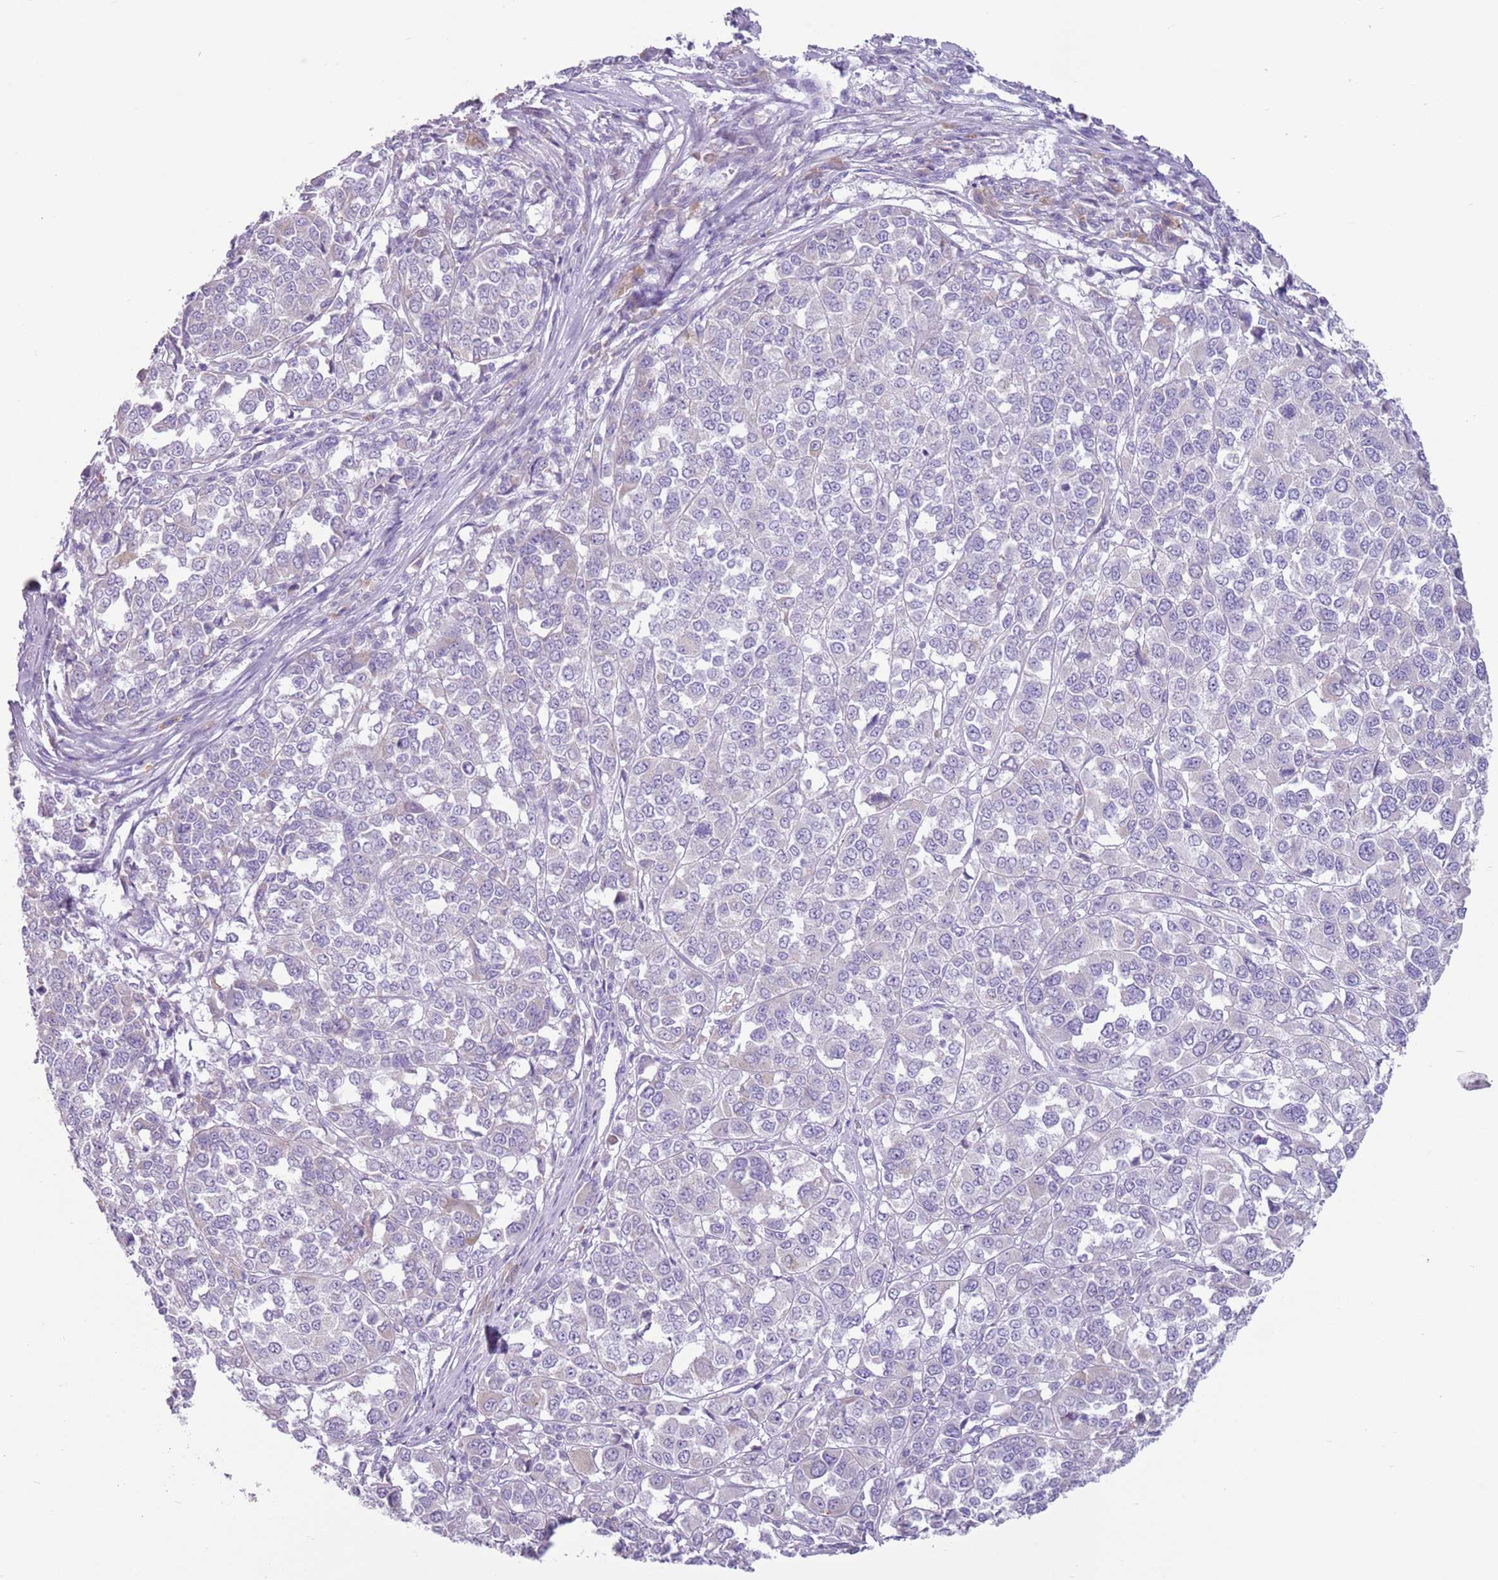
{"staining": {"intensity": "negative", "quantity": "none", "location": "none"}, "tissue": "melanoma", "cell_type": "Tumor cells", "image_type": "cancer", "snomed": [{"axis": "morphology", "description": "Malignant melanoma, Metastatic site"}, {"axis": "topography", "description": "Lymph node"}], "caption": "A histopathology image of human malignant melanoma (metastatic site) is negative for staining in tumor cells.", "gene": "HYOU1", "patient": {"sex": "male", "age": 44}}